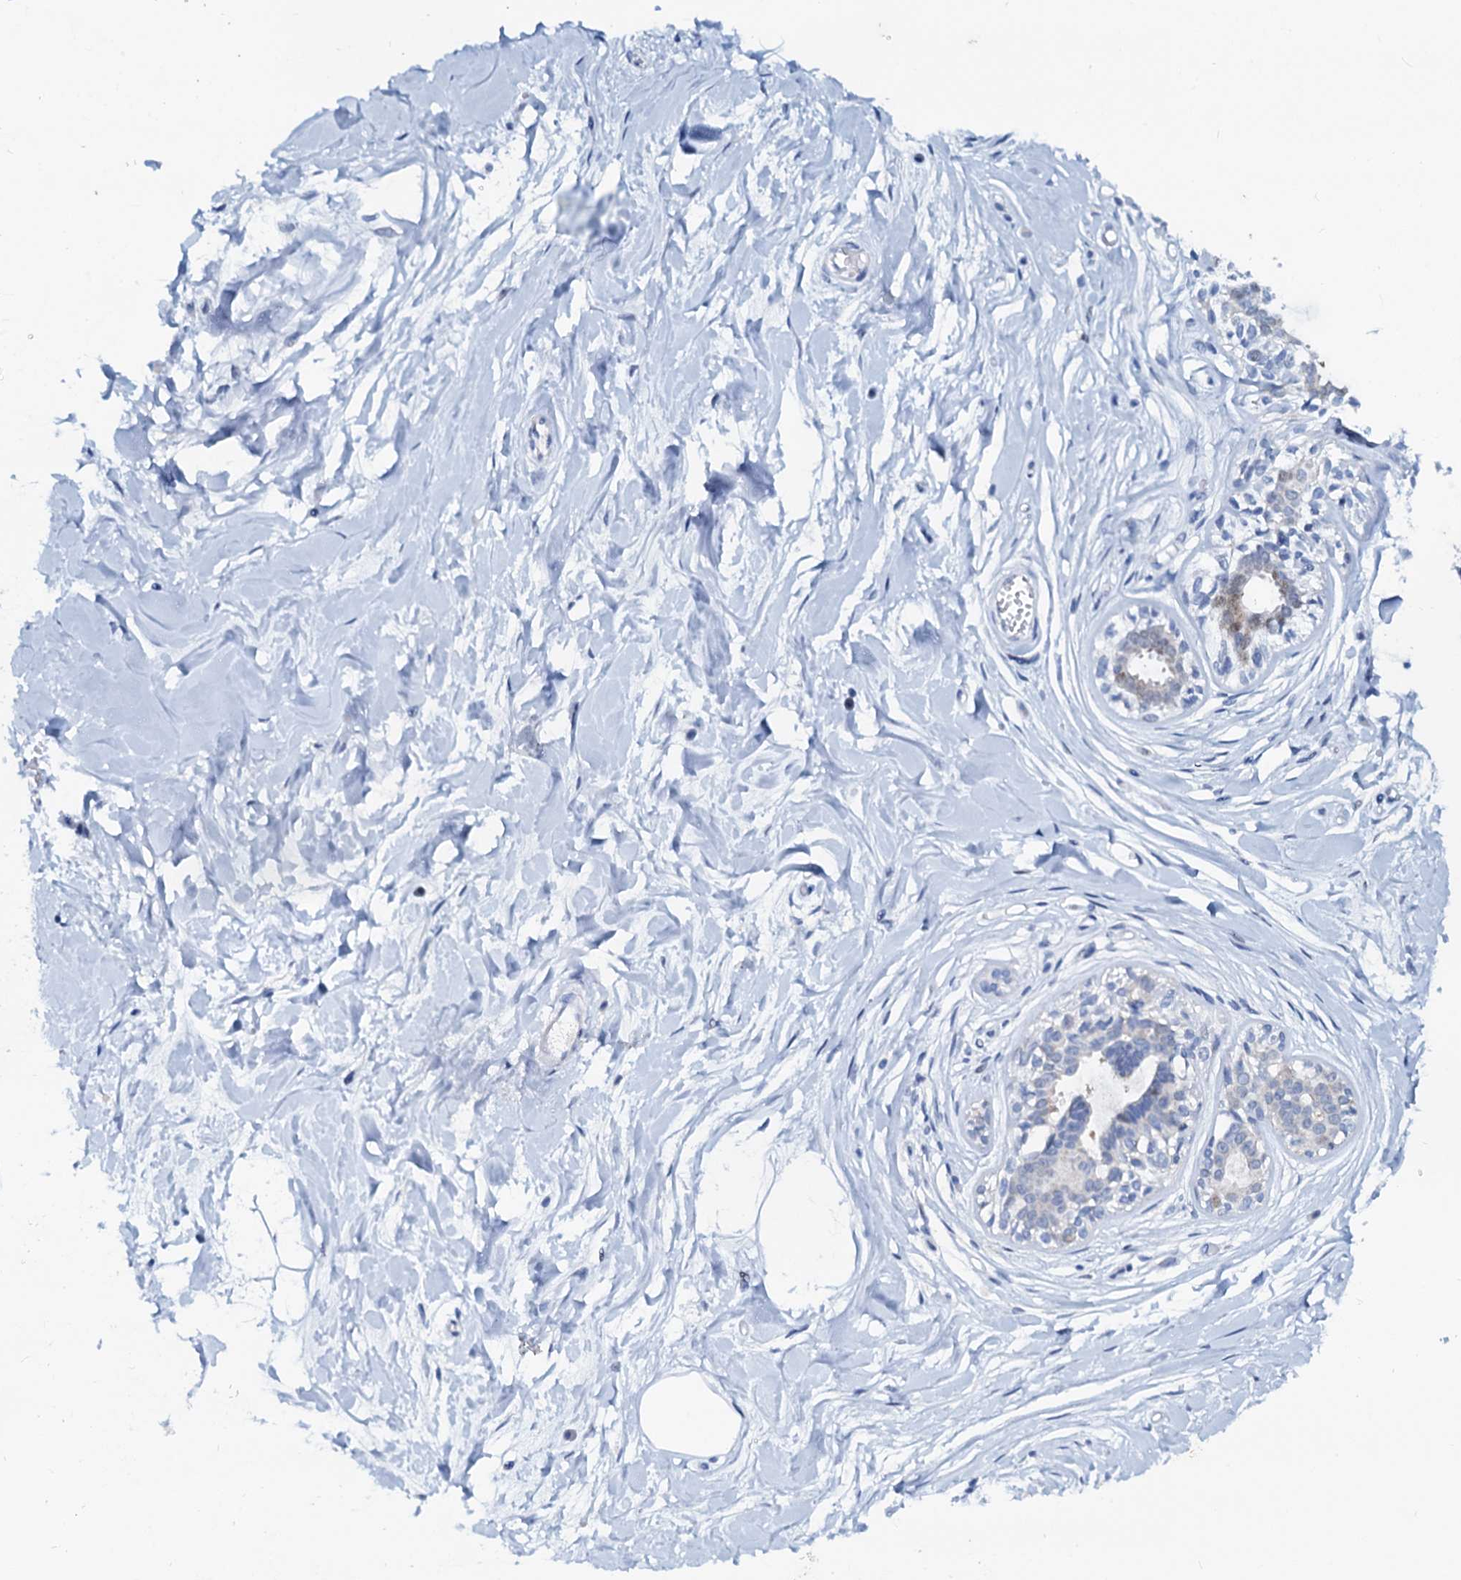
{"staining": {"intensity": "negative", "quantity": "none", "location": "none"}, "tissue": "breast", "cell_type": "Adipocytes", "image_type": "normal", "snomed": [{"axis": "morphology", "description": "Normal tissue, NOS"}, {"axis": "topography", "description": "Breast"}], "caption": "IHC of normal human breast displays no positivity in adipocytes.", "gene": "PTGES3", "patient": {"sex": "female", "age": 45}}